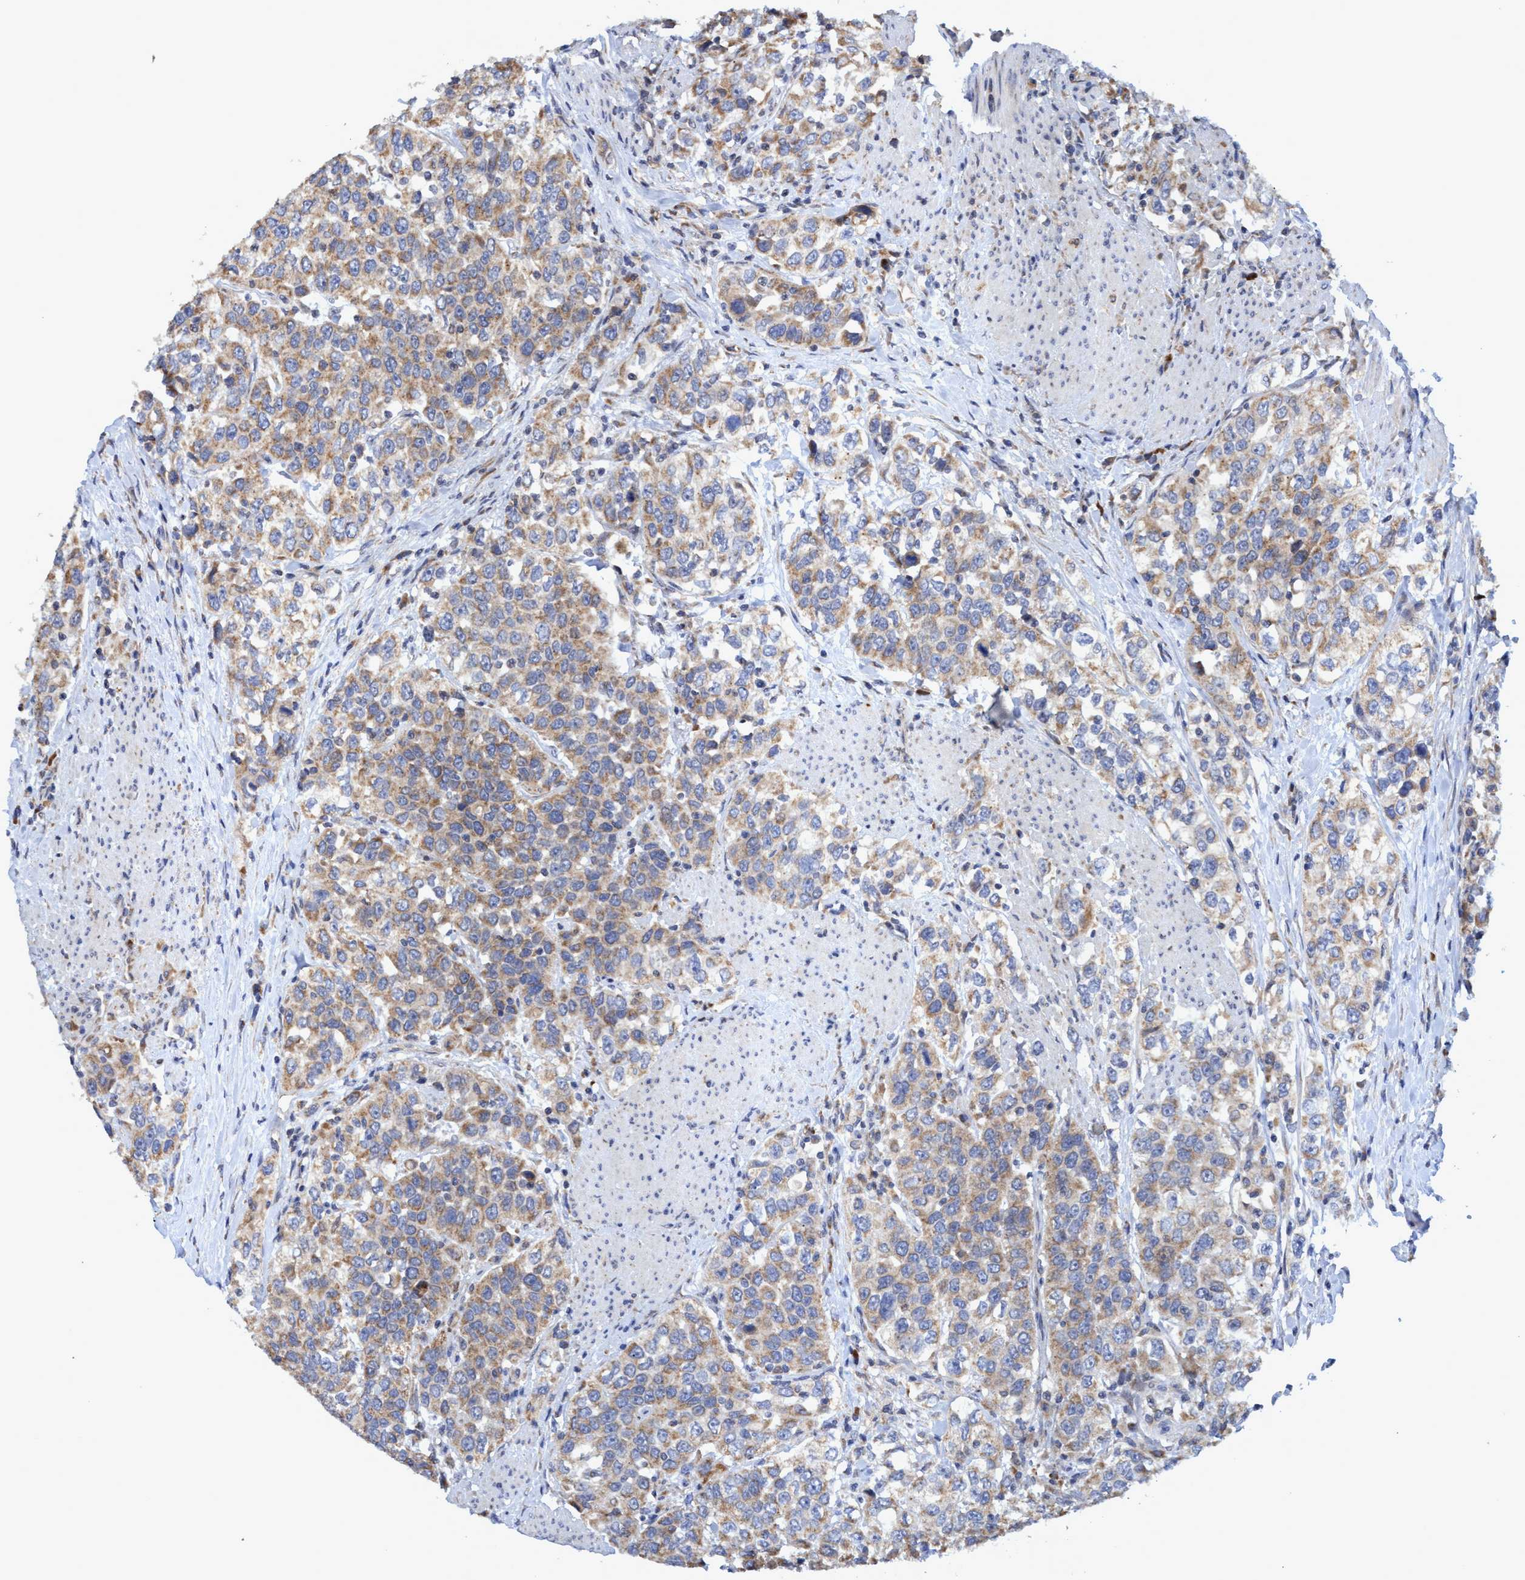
{"staining": {"intensity": "weak", "quantity": ">75%", "location": "cytoplasmic/membranous"}, "tissue": "urothelial cancer", "cell_type": "Tumor cells", "image_type": "cancer", "snomed": [{"axis": "morphology", "description": "Urothelial carcinoma, High grade"}, {"axis": "topography", "description": "Urinary bladder"}], "caption": "Tumor cells show low levels of weak cytoplasmic/membranous staining in about >75% of cells in human urothelial cancer. (DAB = brown stain, brightfield microscopy at high magnification).", "gene": "NAT16", "patient": {"sex": "female", "age": 80}}